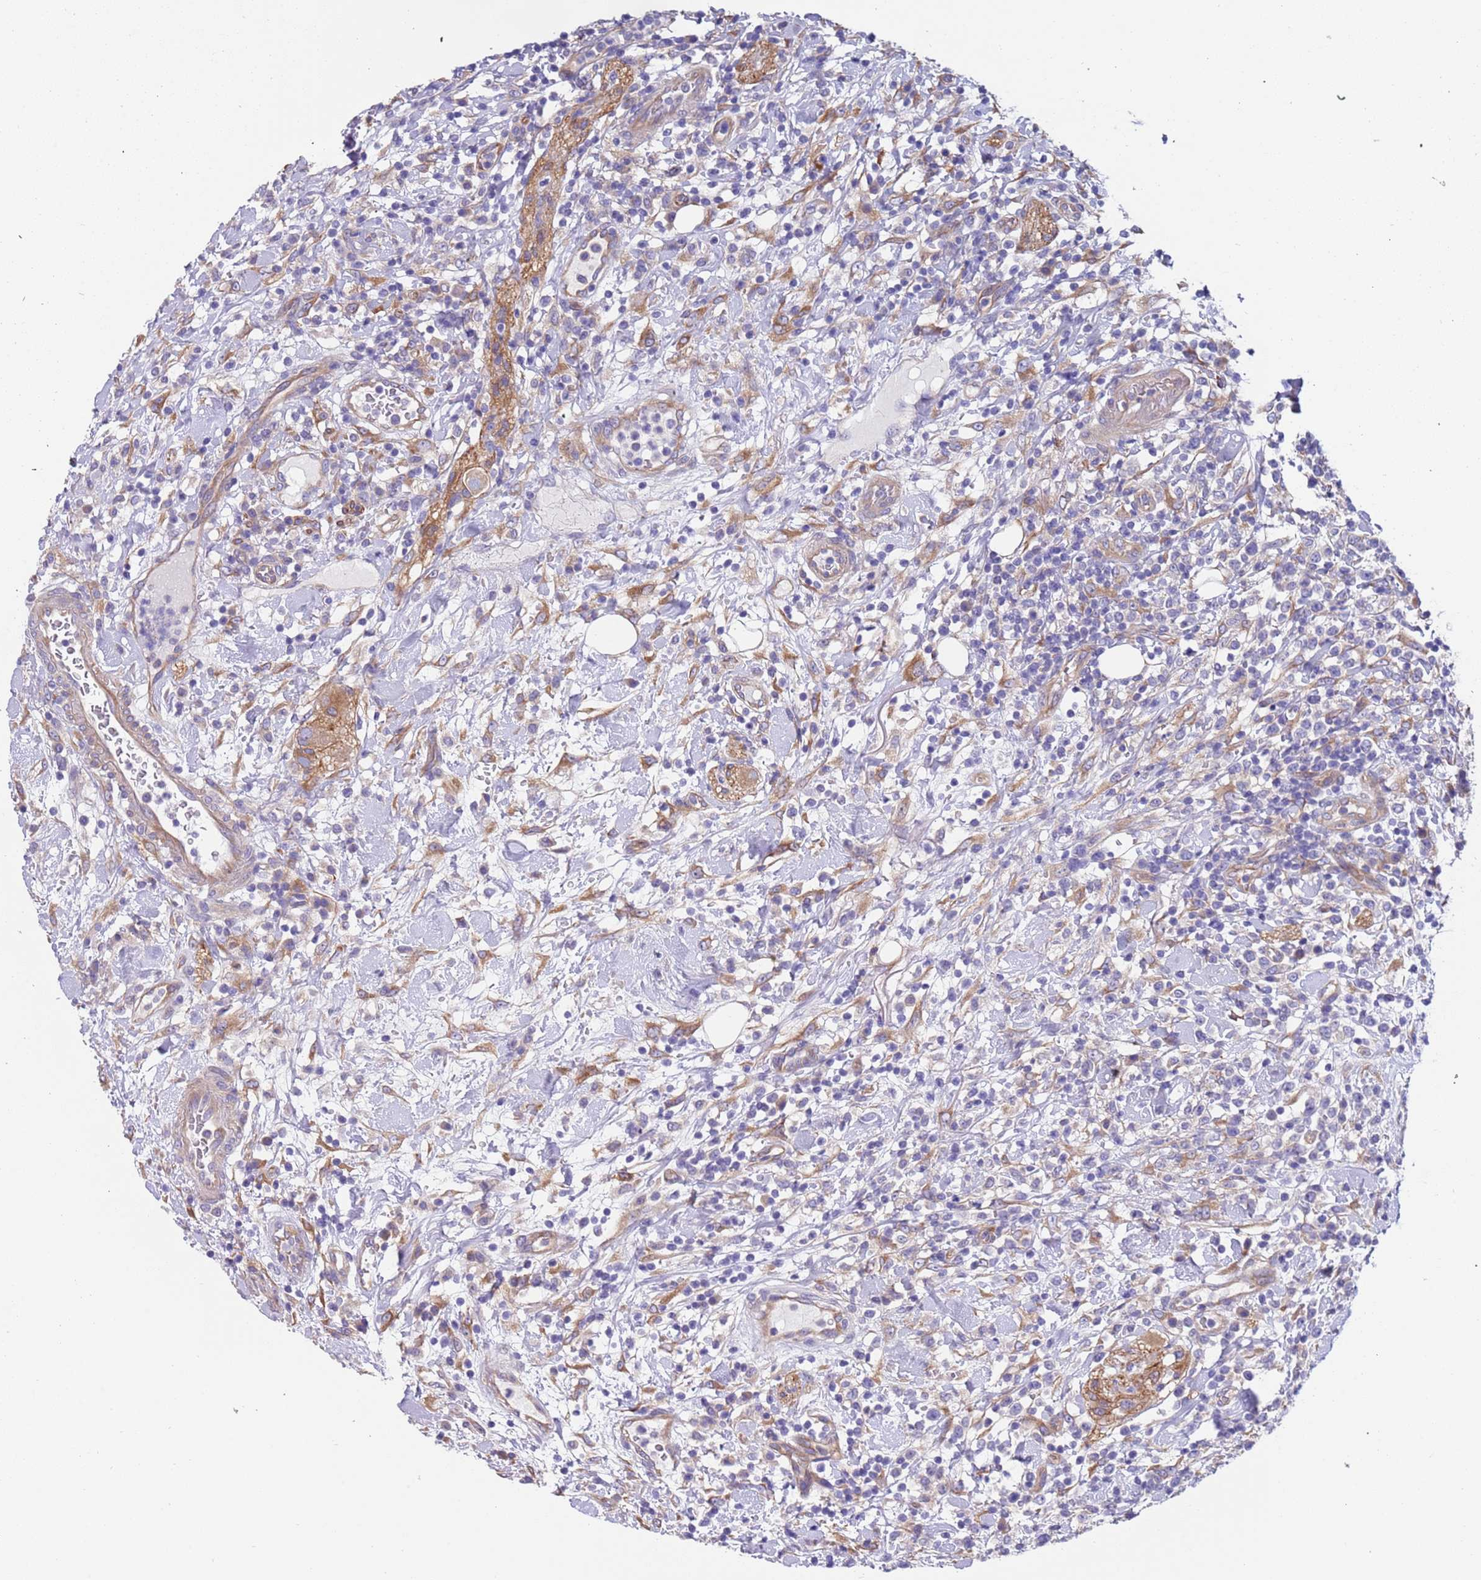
{"staining": {"intensity": "negative", "quantity": "none", "location": "none"}, "tissue": "lymphoma", "cell_type": "Tumor cells", "image_type": "cancer", "snomed": [{"axis": "morphology", "description": "Malignant lymphoma, non-Hodgkin's type, High grade"}, {"axis": "topography", "description": "Colon"}], "caption": "IHC of lymphoma reveals no staining in tumor cells.", "gene": "LAMB4", "patient": {"sex": "female", "age": 53}}